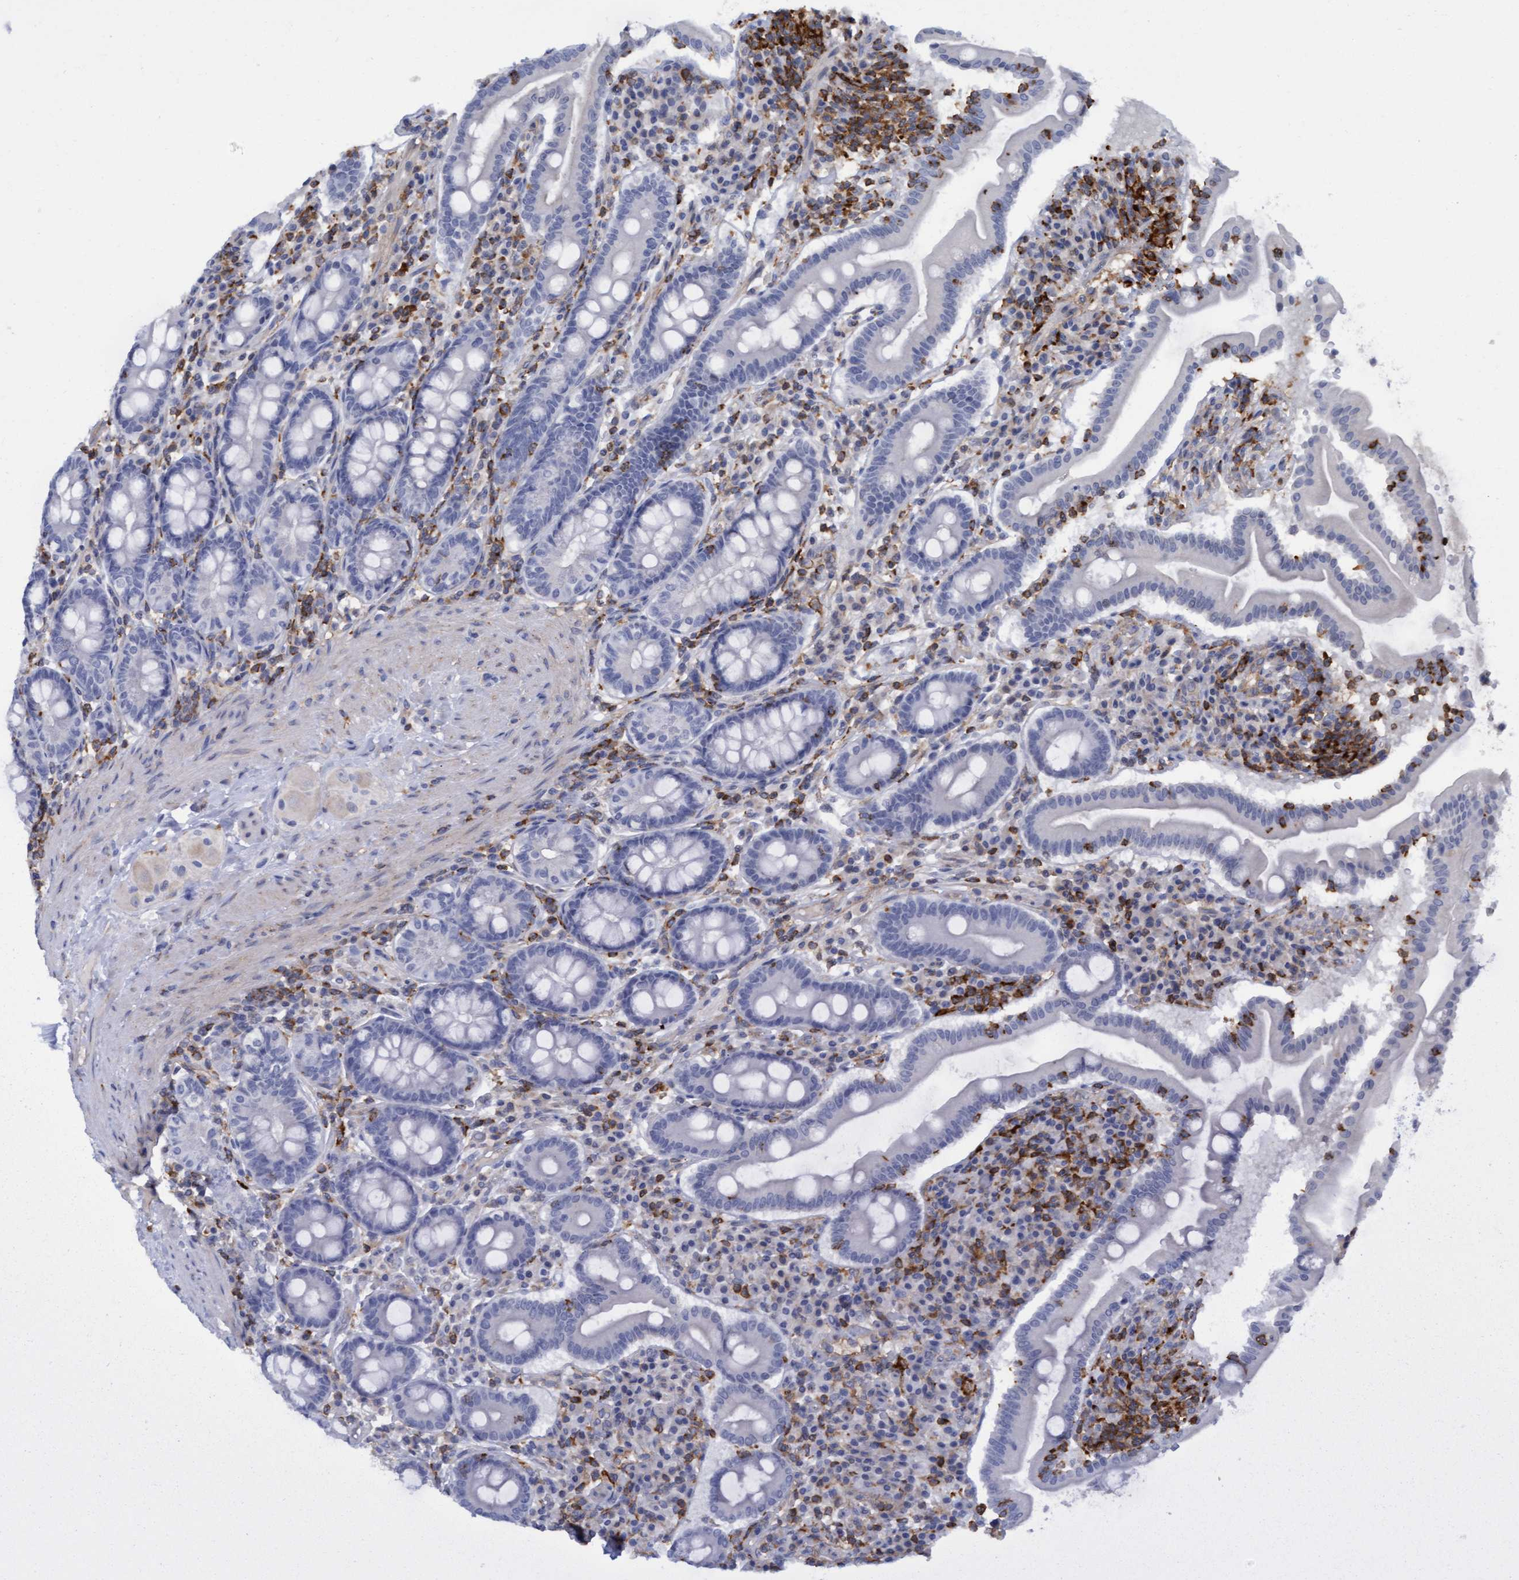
{"staining": {"intensity": "negative", "quantity": "none", "location": "none"}, "tissue": "duodenum", "cell_type": "Glandular cells", "image_type": "normal", "snomed": [{"axis": "morphology", "description": "Normal tissue, NOS"}, {"axis": "topography", "description": "Duodenum"}], "caption": "Immunohistochemistry micrograph of normal duodenum: duodenum stained with DAB (3,3'-diaminobenzidine) reveals no significant protein positivity in glandular cells.", "gene": "FNBP1", "patient": {"sex": "male", "age": 50}}